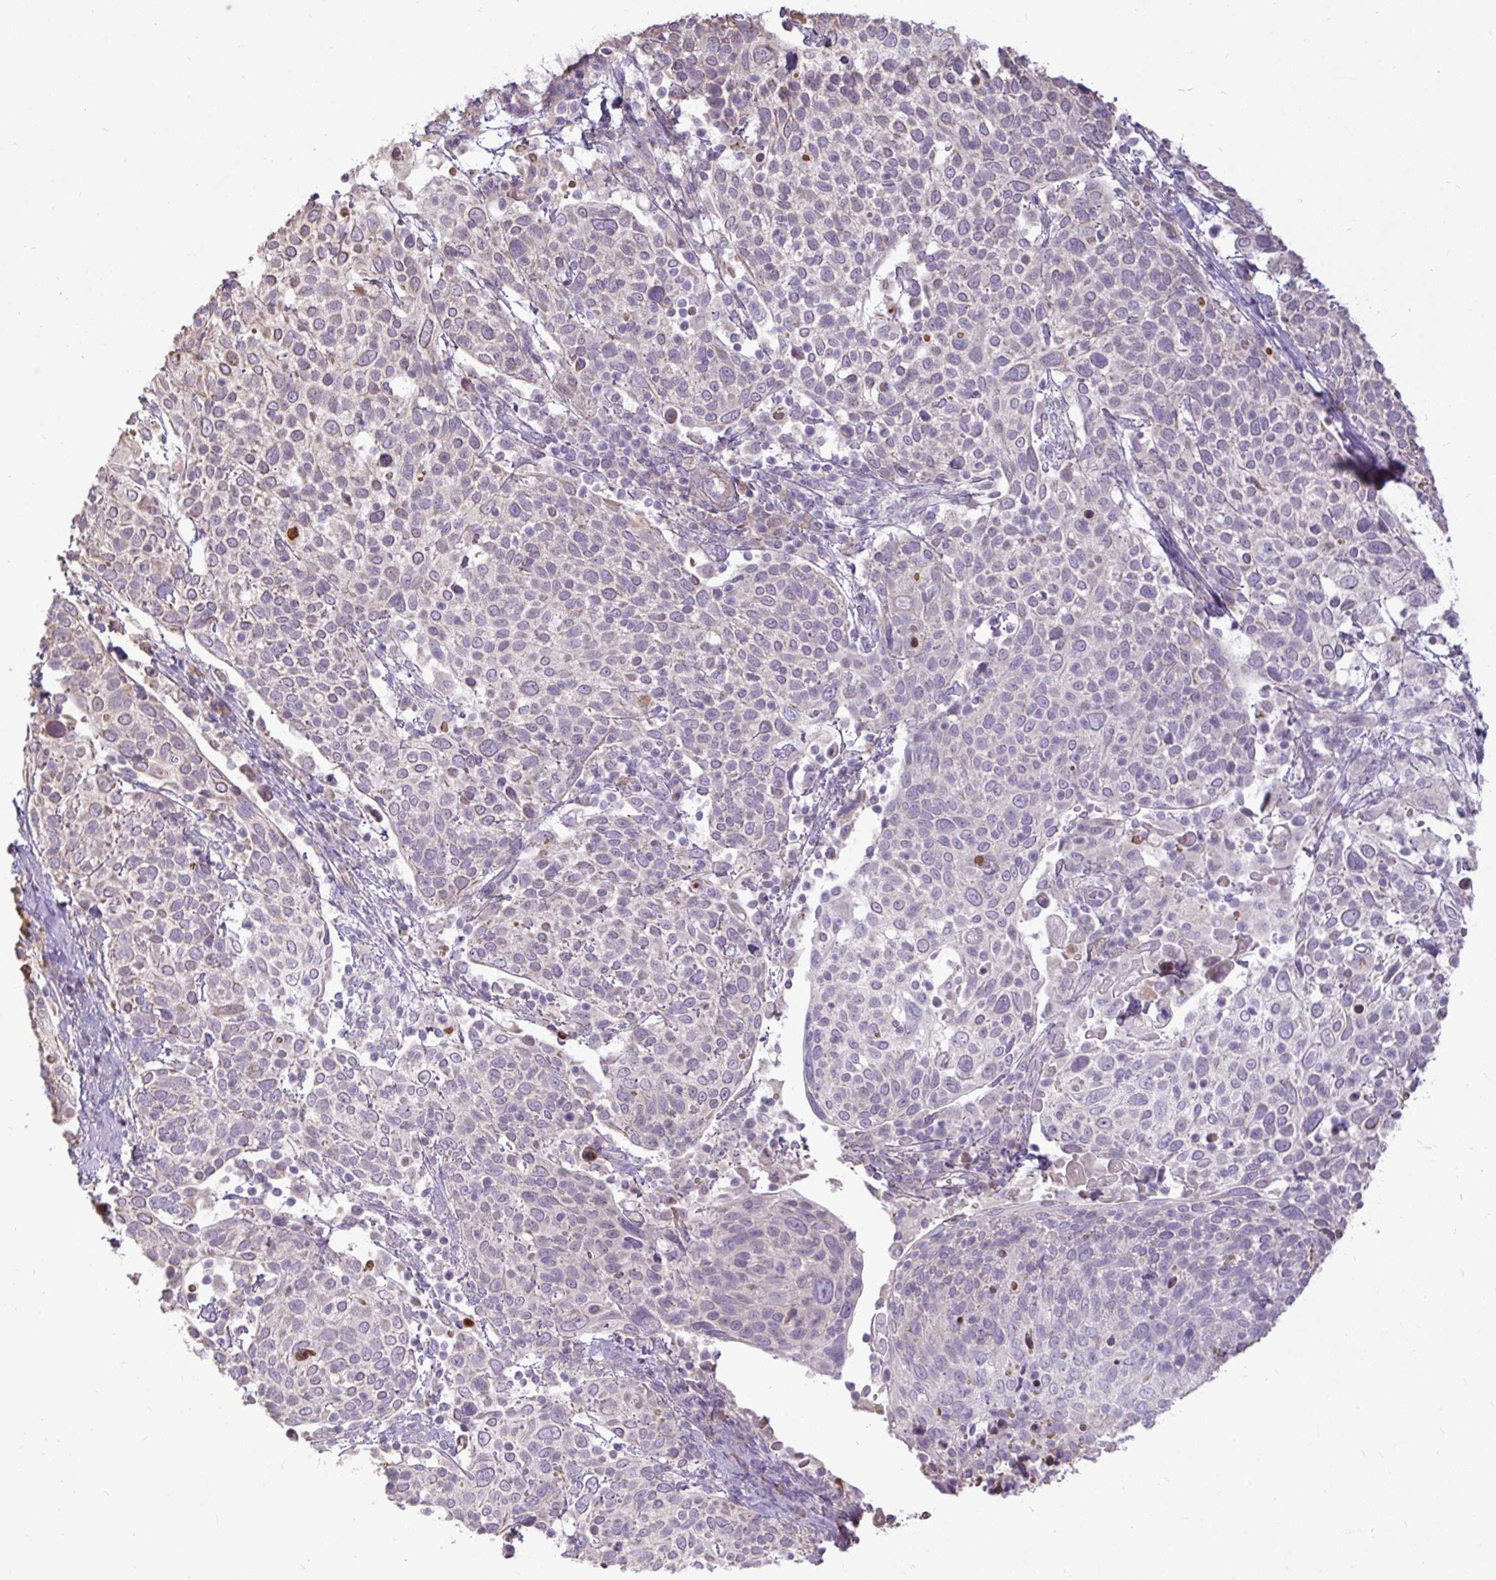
{"staining": {"intensity": "weak", "quantity": "<25%", "location": "cytoplasmic/membranous"}, "tissue": "cervical cancer", "cell_type": "Tumor cells", "image_type": "cancer", "snomed": [{"axis": "morphology", "description": "Squamous cell carcinoma, NOS"}, {"axis": "topography", "description": "Cervix"}], "caption": "Tumor cells show no significant positivity in cervical squamous cell carcinoma. The staining was performed using DAB (3,3'-diaminobenzidine) to visualize the protein expression in brown, while the nuclei were stained in blue with hematoxylin (Magnification: 20x).", "gene": "STRIP1", "patient": {"sex": "female", "age": 61}}